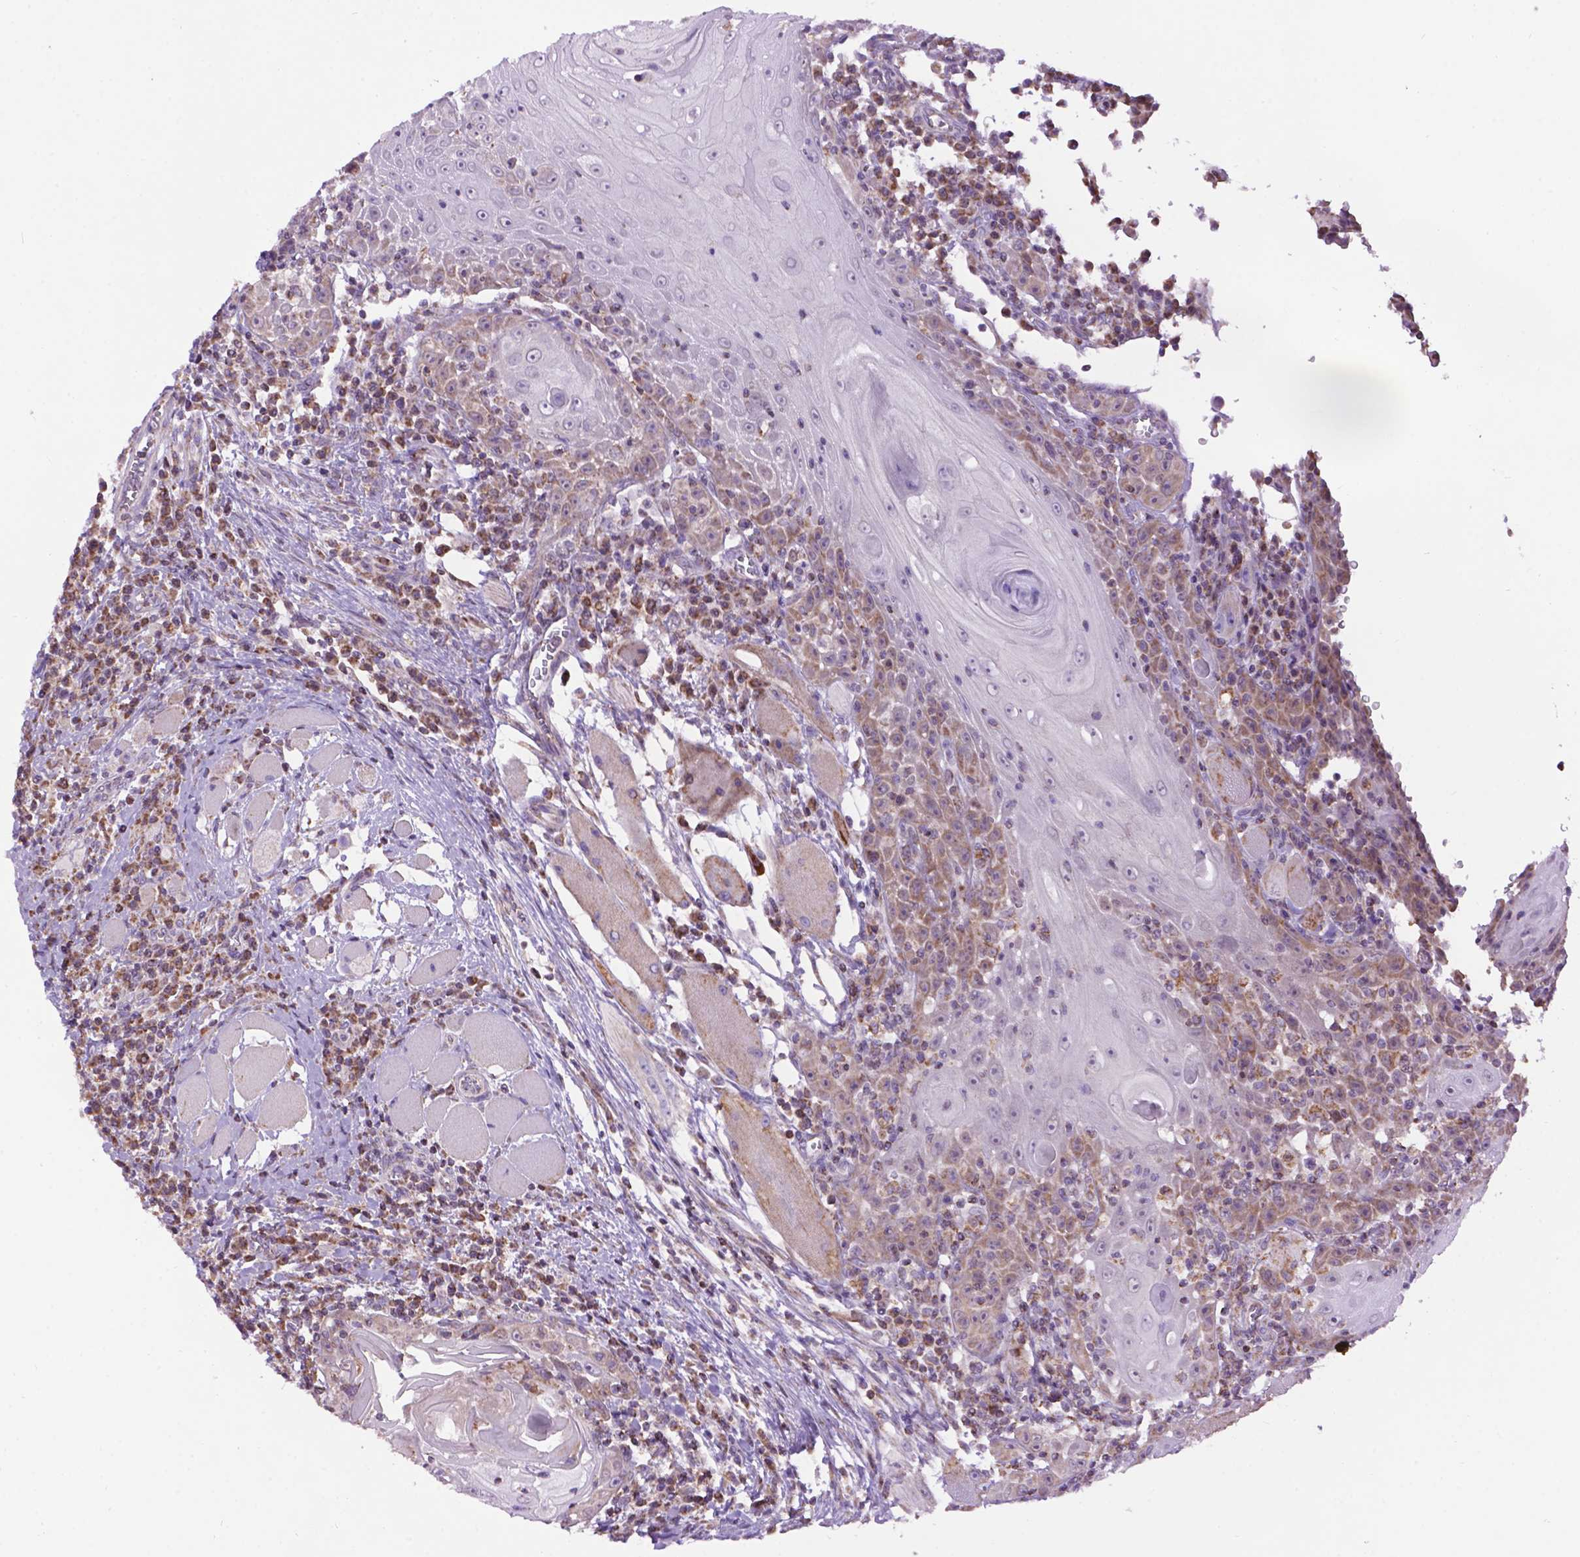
{"staining": {"intensity": "moderate", "quantity": "<25%", "location": "cytoplasmic/membranous"}, "tissue": "head and neck cancer", "cell_type": "Tumor cells", "image_type": "cancer", "snomed": [{"axis": "morphology", "description": "Normal tissue, NOS"}, {"axis": "morphology", "description": "Squamous cell carcinoma, NOS"}, {"axis": "topography", "description": "Oral tissue"}, {"axis": "topography", "description": "Head-Neck"}], "caption": "Protein staining displays moderate cytoplasmic/membranous staining in about <25% of tumor cells in head and neck cancer.", "gene": "PYCR3", "patient": {"sex": "male", "age": 52}}